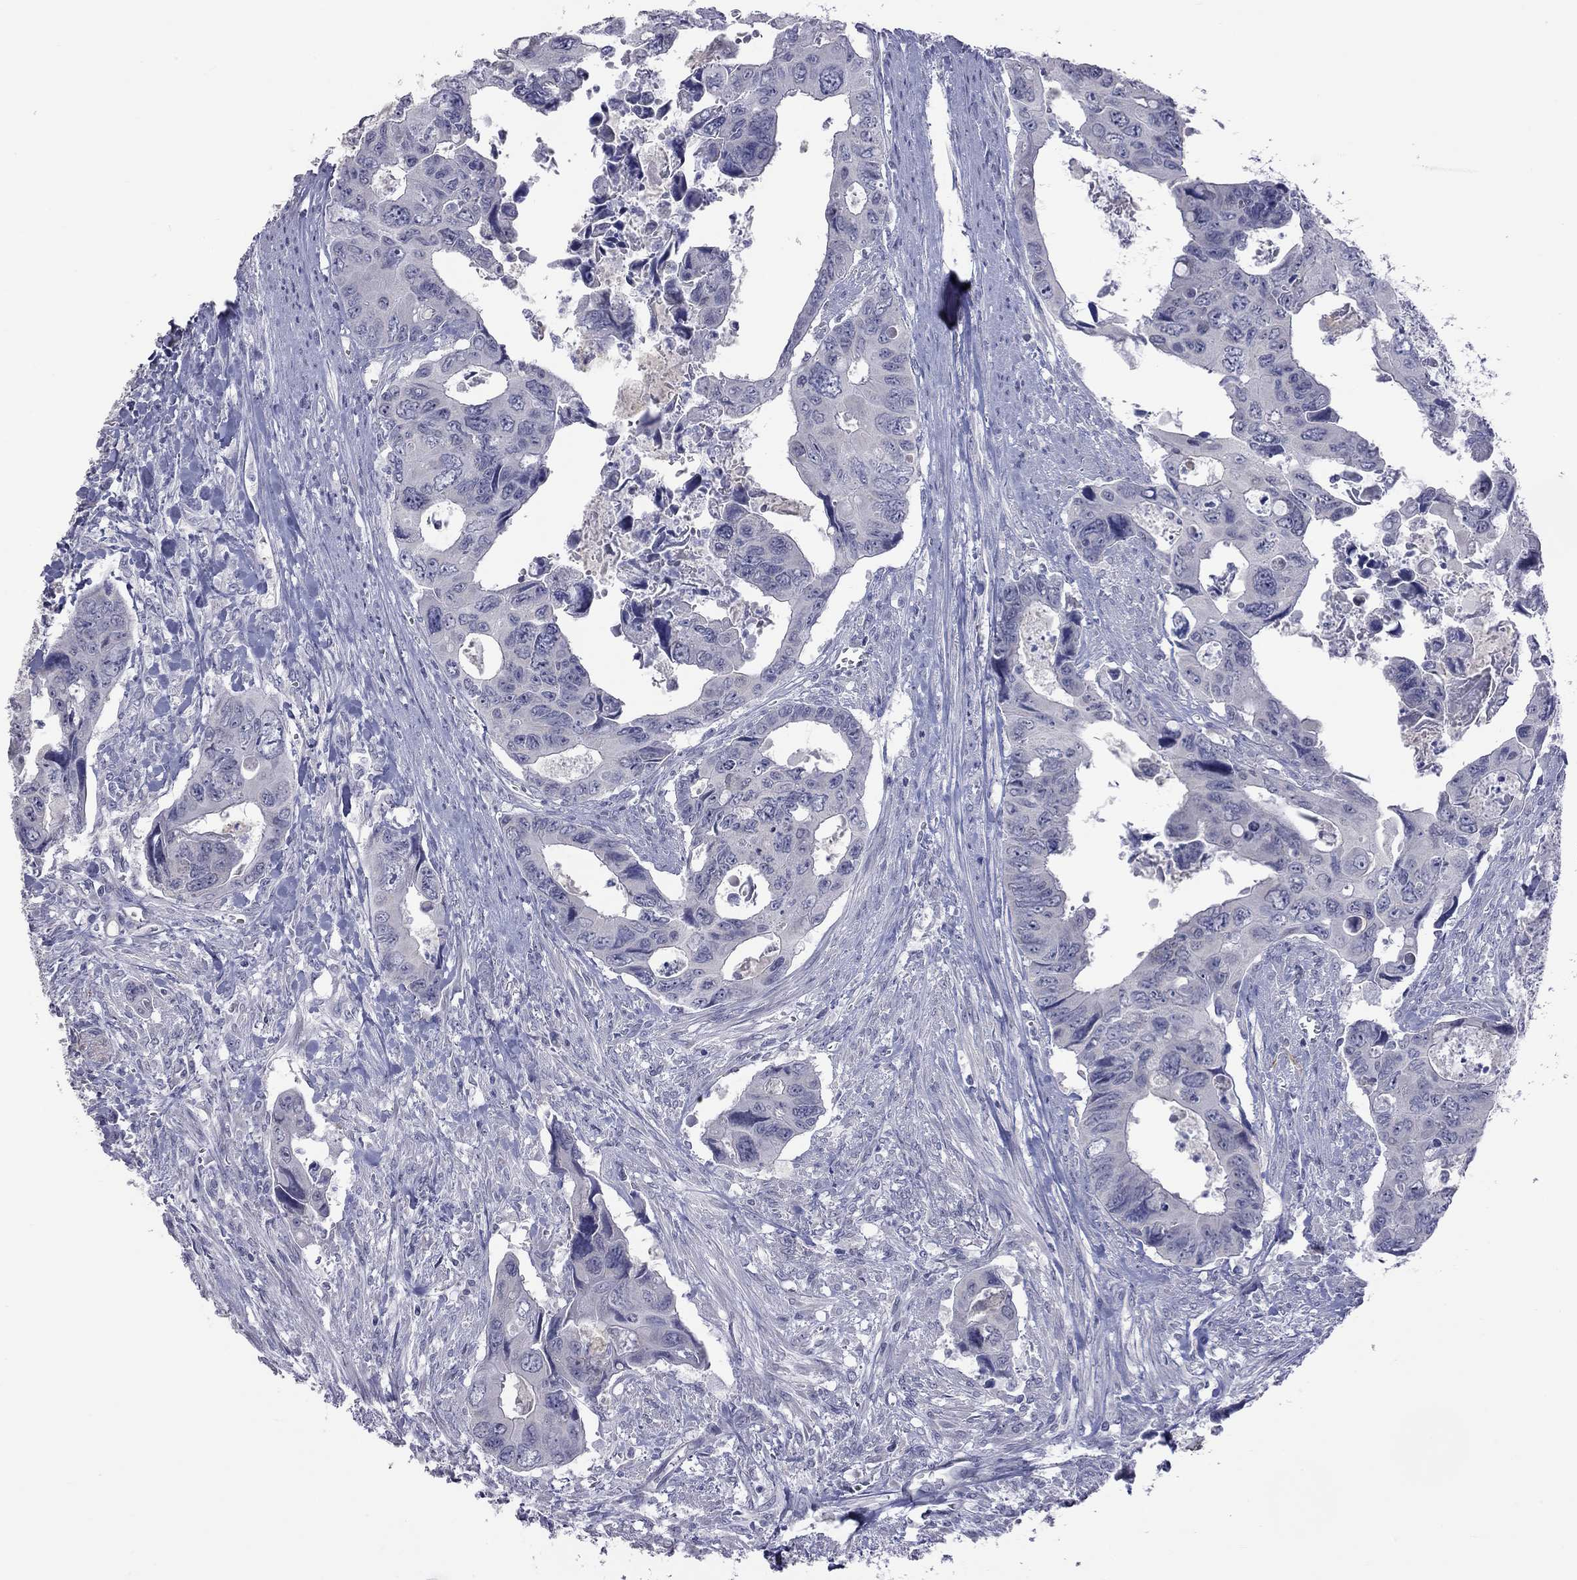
{"staining": {"intensity": "negative", "quantity": "none", "location": "none"}, "tissue": "colorectal cancer", "cell_type": "Tumor cells", "image_type": "cancer", "snomed": [{"axis": "morphology", "description": "Adenocarcinoma, NOS"}, {"axis": "topography", "description": "Rectum"}], "caption": "The photomicrograph exhibits no staining of tumor cells in colorectal adenocarcinoma. The staining was performed using DAB to visualize the protein expression in brown, while the nuclei were stained in blue with hematoxylin (Magnification: 20x).", "gene": "HYLS1", "patient": {"sex": "male", "age": 62}}